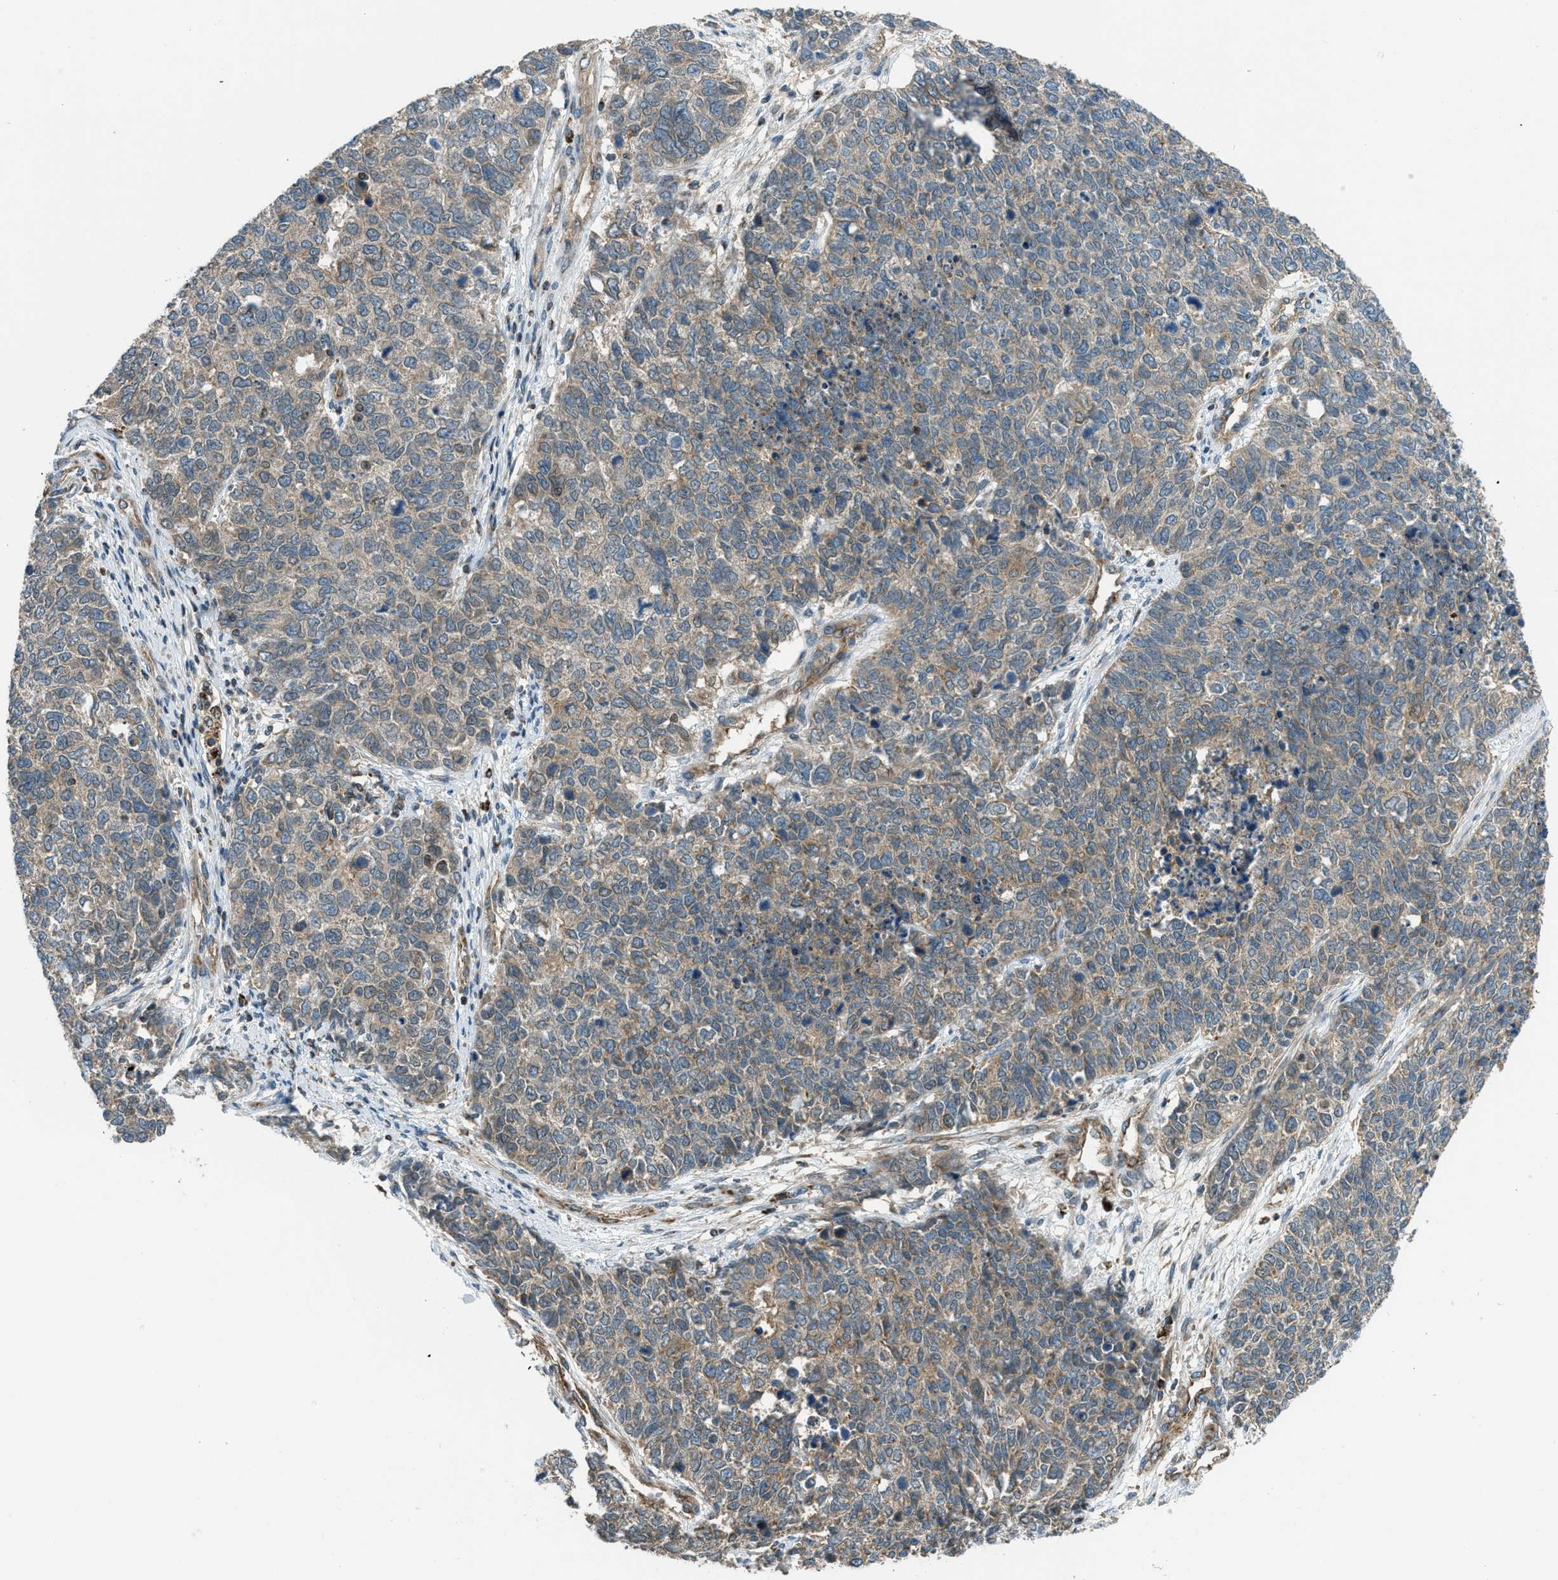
{"staining": {"intensity": "weak", "quantity": ">75%", "location": "cytoplasmic/membranous"}, "tissue": "cervical cancer", "cell_type": "Tumor cells", "image_type": "cancer", "snomed": [{"axis": "morphology", "description": "Squamous cell carcinoma, NOS"}, {"axis": "topography", "description": "Cervix"}], "caption": "Weak cytoplasmic/membranous staining for a protein is present in about >75% of tumor cells of cervical squamous cell carcinoma using immunohistochemistry.", "gene": "SESN2", "patient": {"sex": "female", "age": 63}}